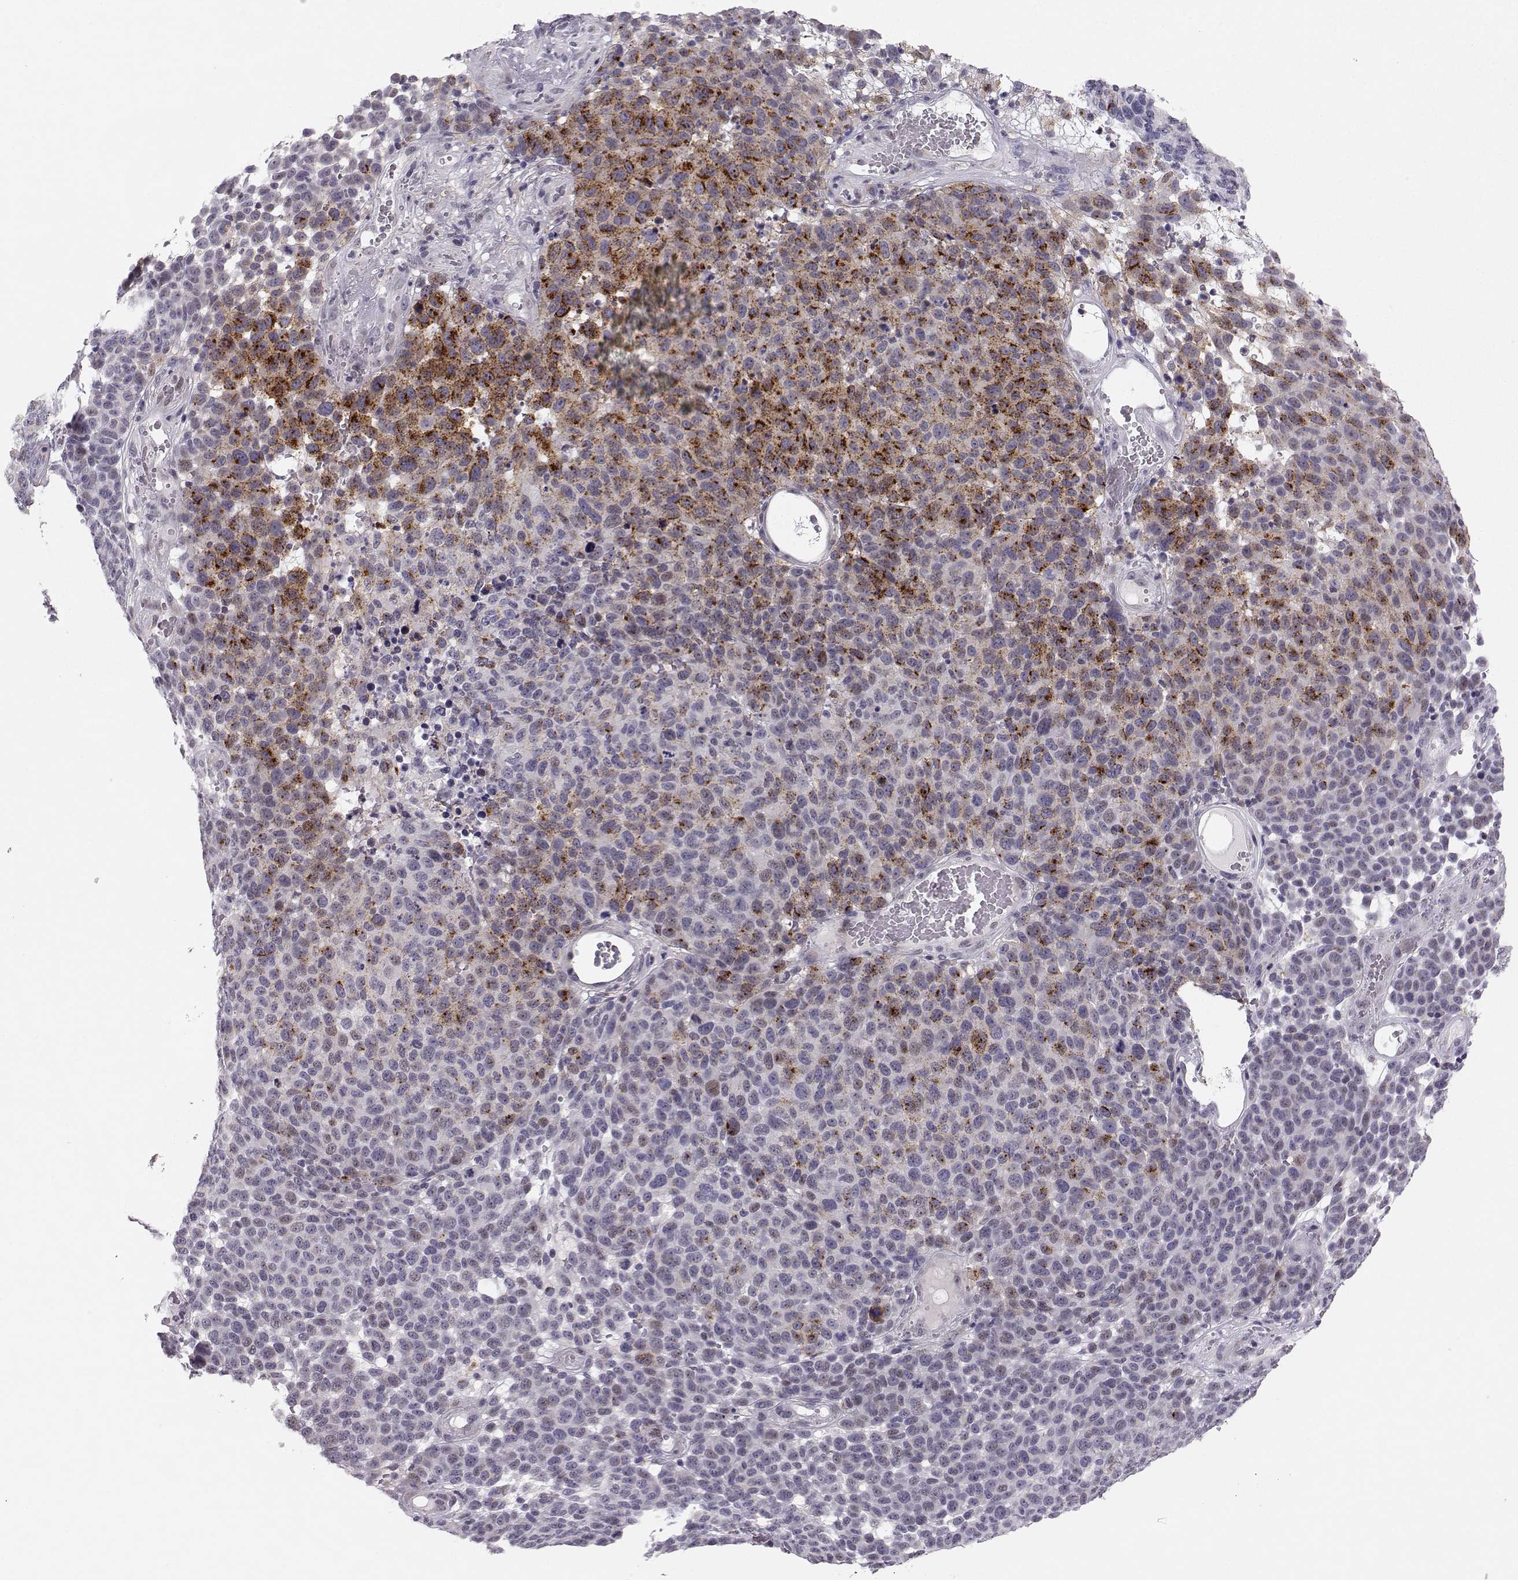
{"staining": {"intensity": "negative", "quantity": "none", "location": "none"}, "tissue": "melanoma", "cell_type": "Tumor cells", "image_type": "cancer", "snomed": [{"axis": "morphology", "description": "Malignant melanoma, NOS"}, {"axis": "topography", "description": "Skin"}], "caption": "Protein analysis of malignant melanoma displays no significant staining in tumor cells.", "gene": "HTR7", "patient": {"sex": "male", "age": 59}}